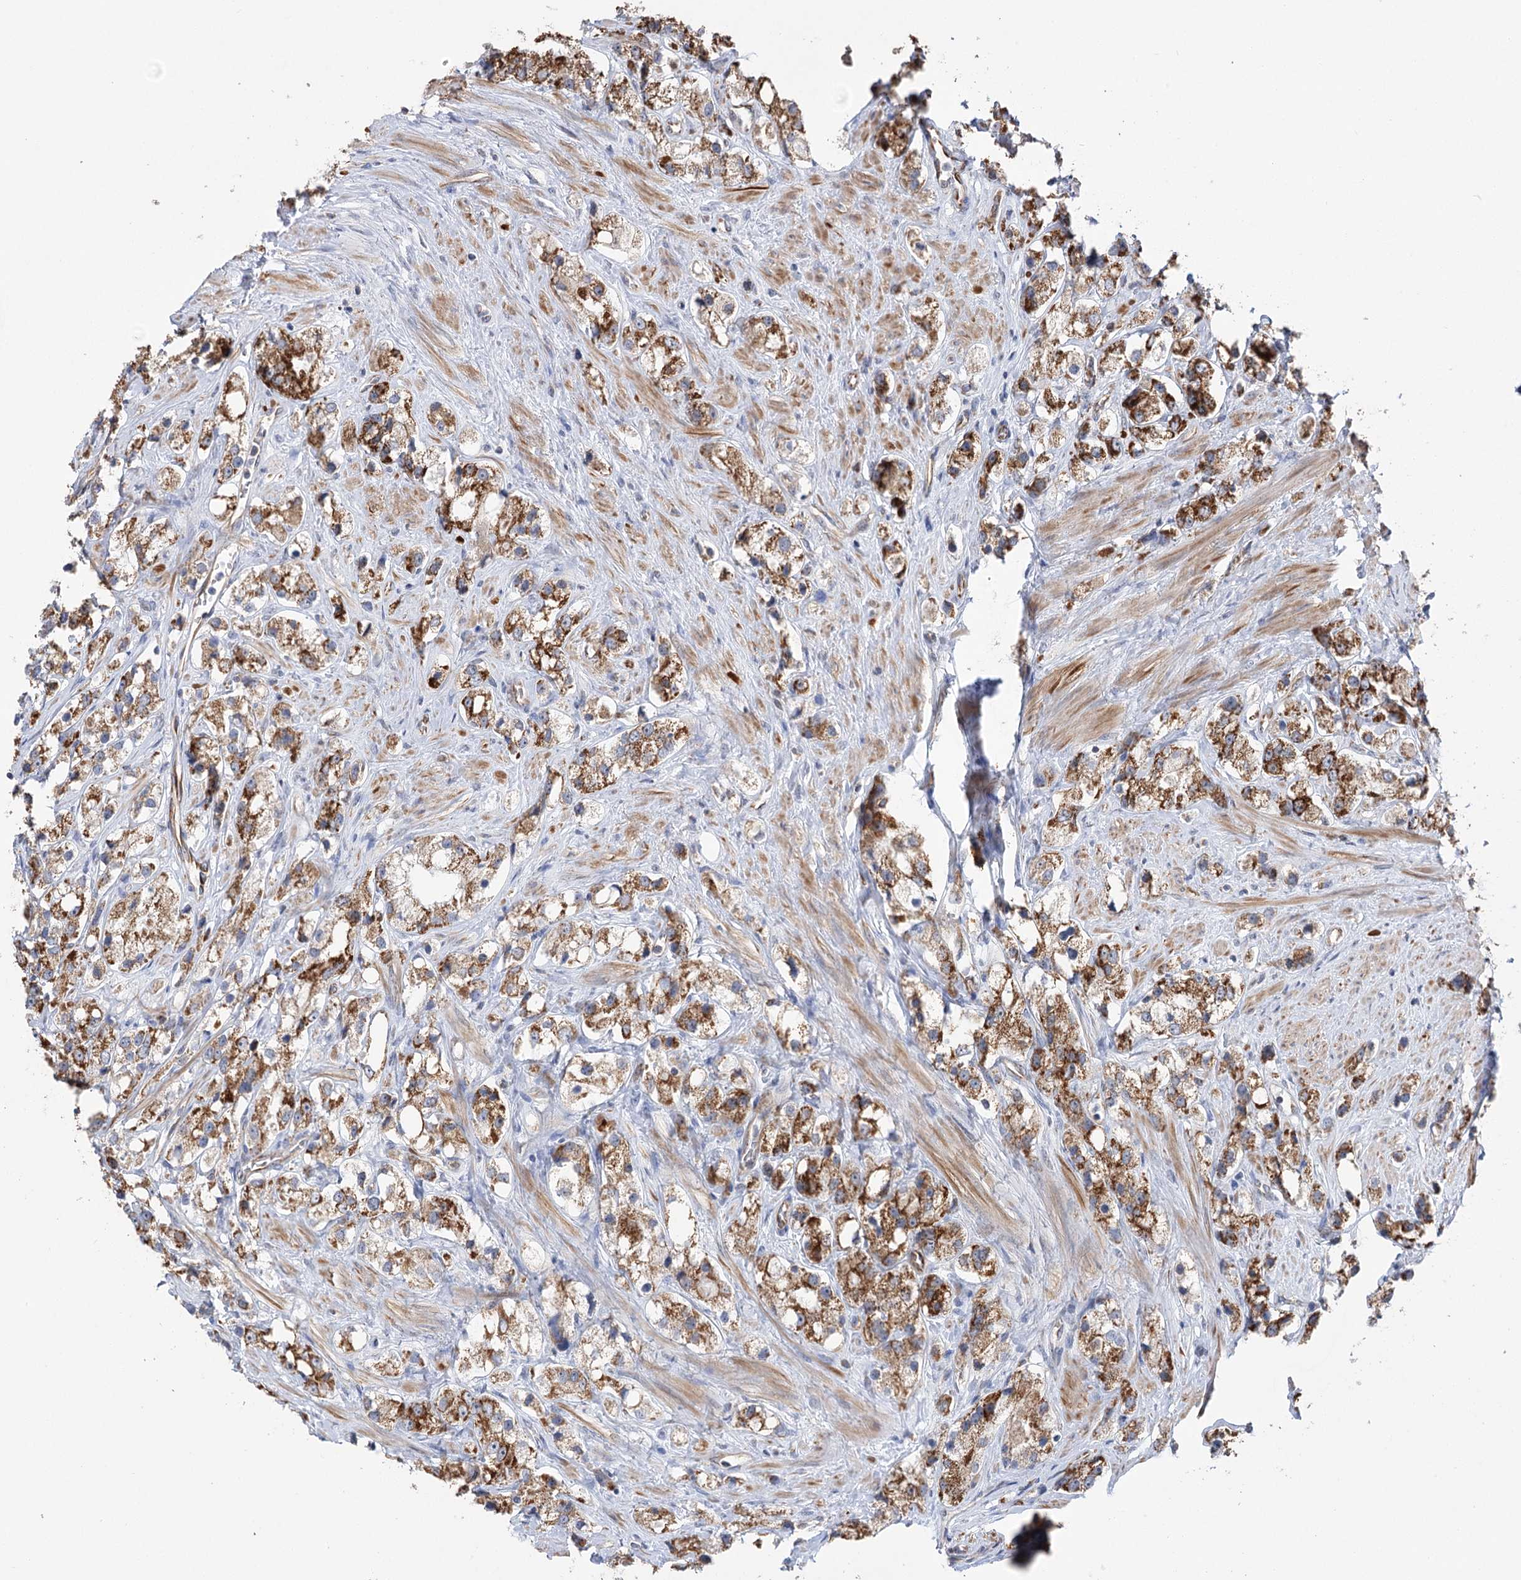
{"staining": {"intensity": "moderate", "quantity": ">75%", "location": "cytoplasmic/membranous"}, "tissue": "prostate cancer", "cell_type": "Tumor cells", "image_type": "cancer", "snomed": [{"axis": "morphology", "description": "Adenocarcinoma, NOS"}, {"axis": "topography", "description": "Prostate"}], "caption": "Prostate cancer (adenocarcinoma) was stained to show a protein in brown. There is medium levels of moderate cytoplasmic/membranous expression in approximately >75% of tumor cells. The staining was performed using DAB (3,3'-diaminobenzidine) to visualize the protein expression in brown, while the nuclei were stained in blue with hematoxylin (Magnification: 20x).", "gene": "ECHDC3", "patient": {"sex": "male", "age": 79}}